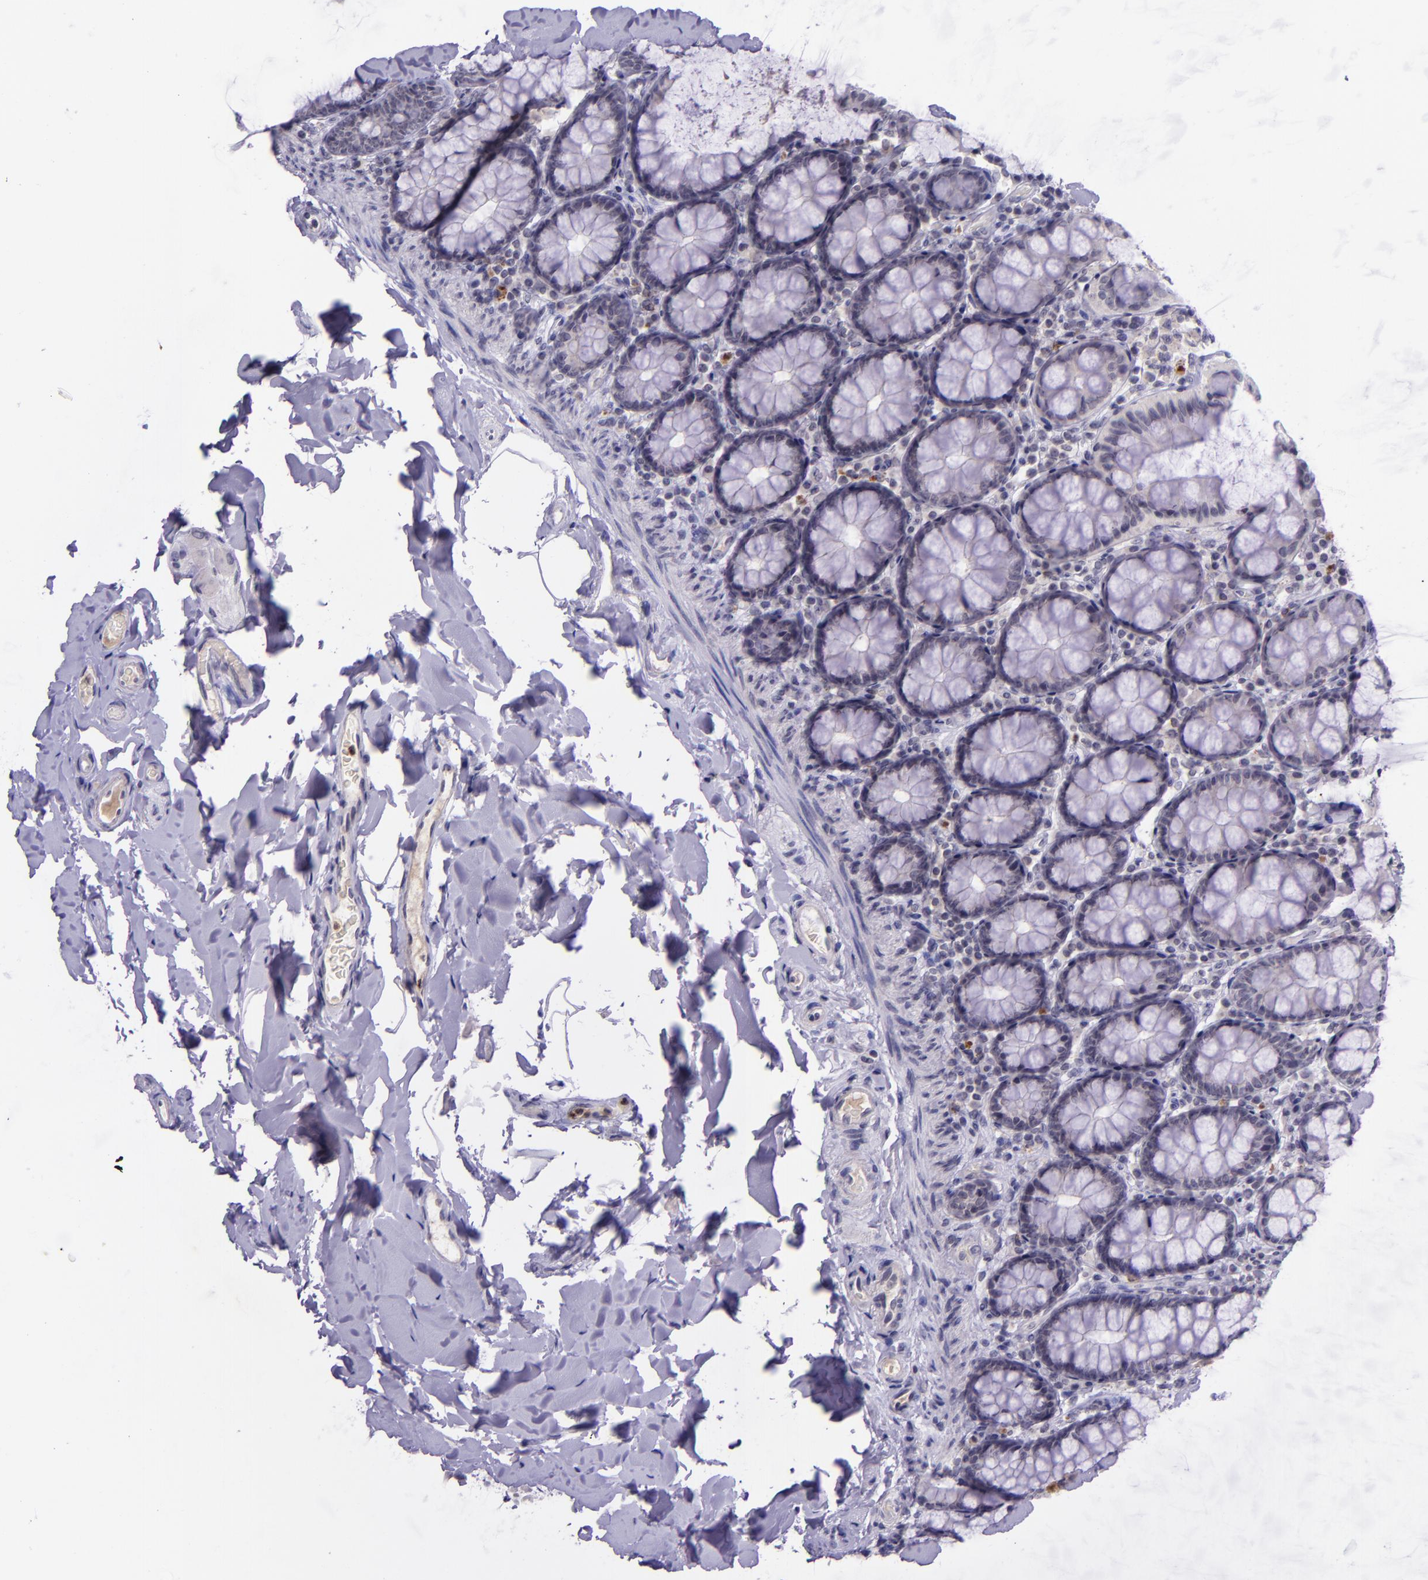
{"staining": {"intensity": "negative", "quantity": "none", "location": "none"}, "tissue": "colon", "cell_type": "Endothelial cells", "image_type": "normal", "snomed": [{"axis": "morphology", "description": "Normal tissue, NOS"}, {"axis": "topography", "description": "Colon"}], "caption": "An IHC image of unremarkable colon is shown. There is no staining in endothelial cells of colon.", "gene": "SELL", "patient": {"sex": "female", "age": 61}}